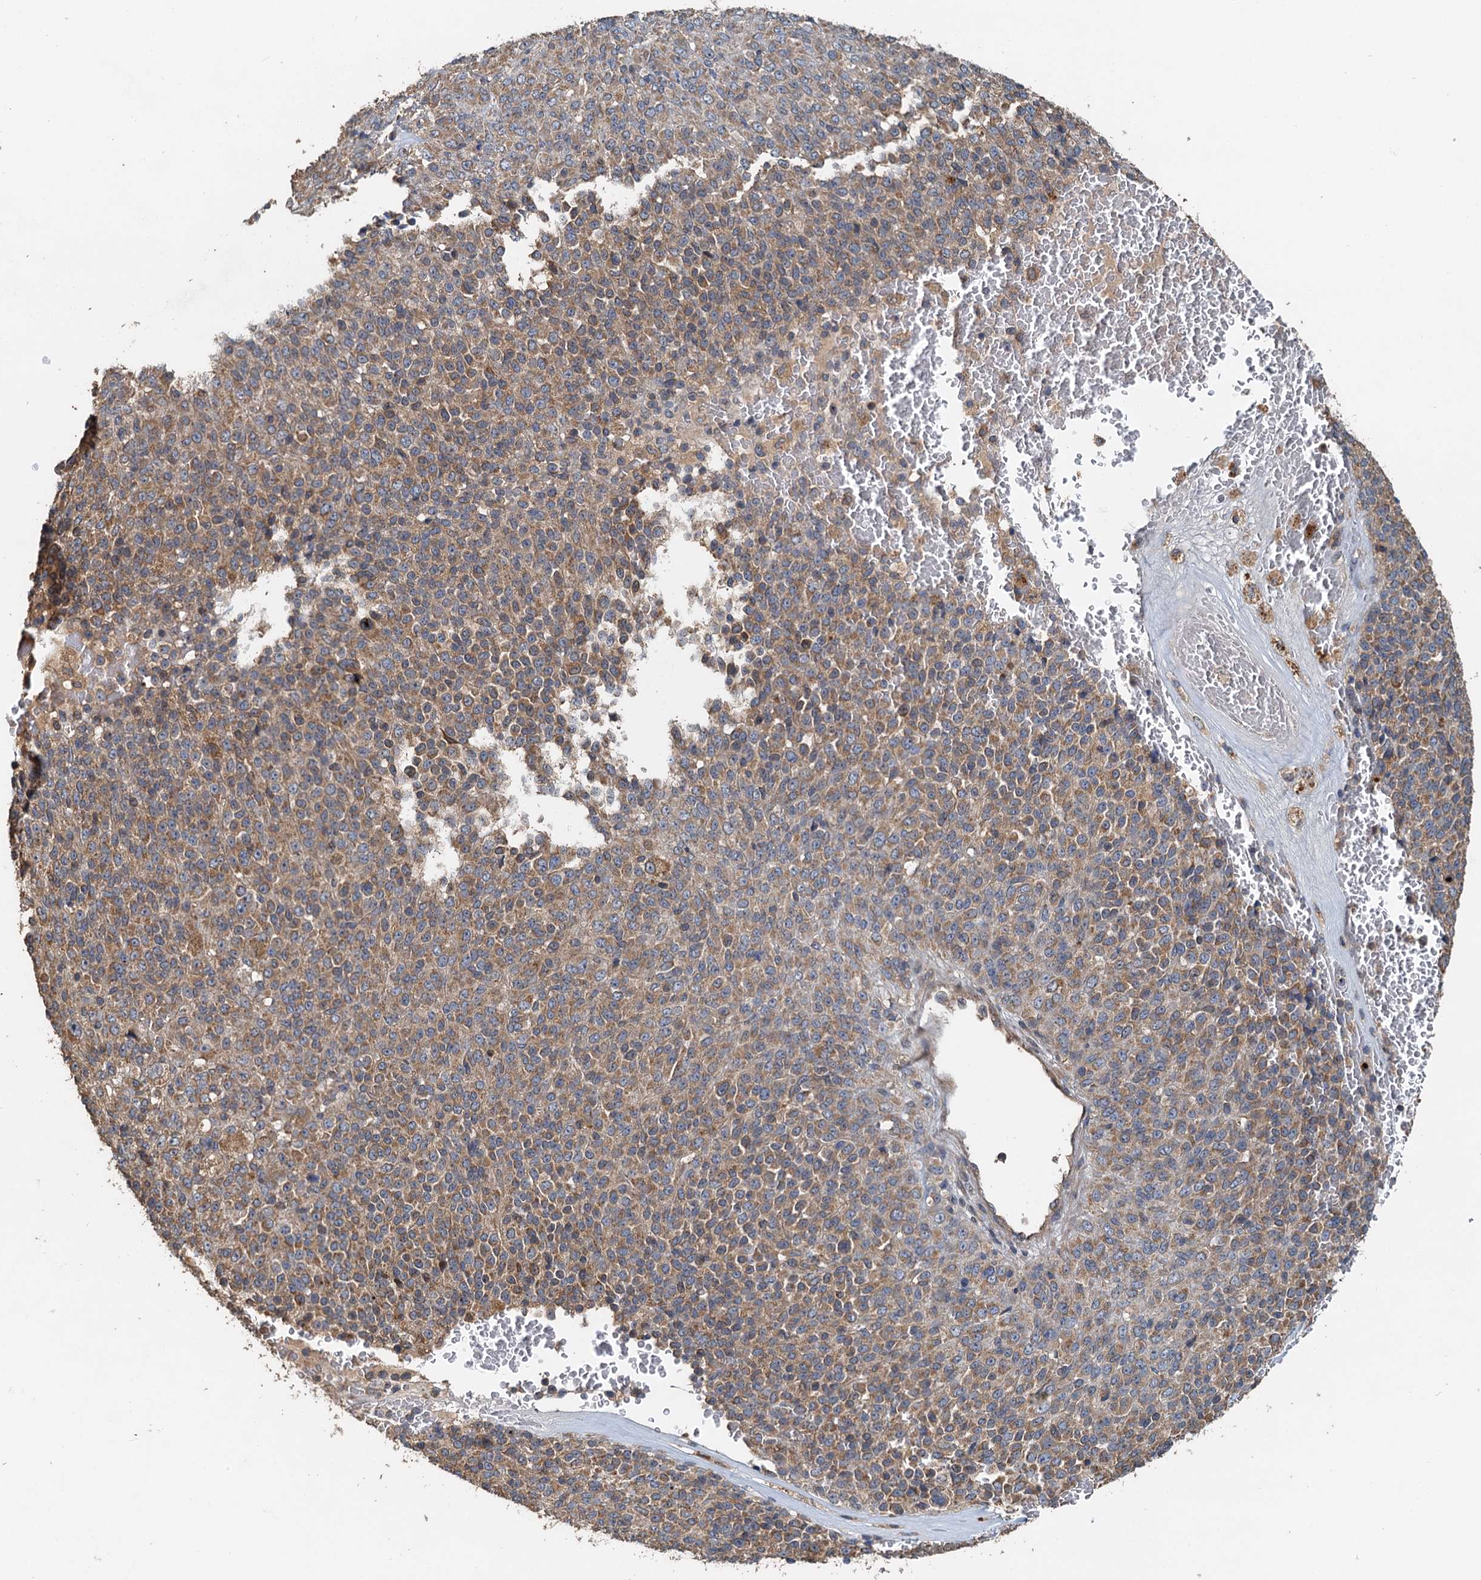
{"staining": {"intensity": "moderate", "quantity": ">75%", "location": "cytoplasmic/membranous"}, "tissue": "melanoma", "cell_type": "Tumor cells", "image_type": "cancer", "snomed": [{"axis": "morphology", "description": "Malignant melanoma, Metastatic site"}, {"axis": "topography", "description": "Brain"}], "caption": "Melanoma stained with DAB (3,3'-diaminobenzidine) IHC exhibits medium levels of moderate cytoplasmic/membranous expression in about >75% of tumor cells.", "gene": "HYI", "patient": {"sex": "female", "age": 56}}